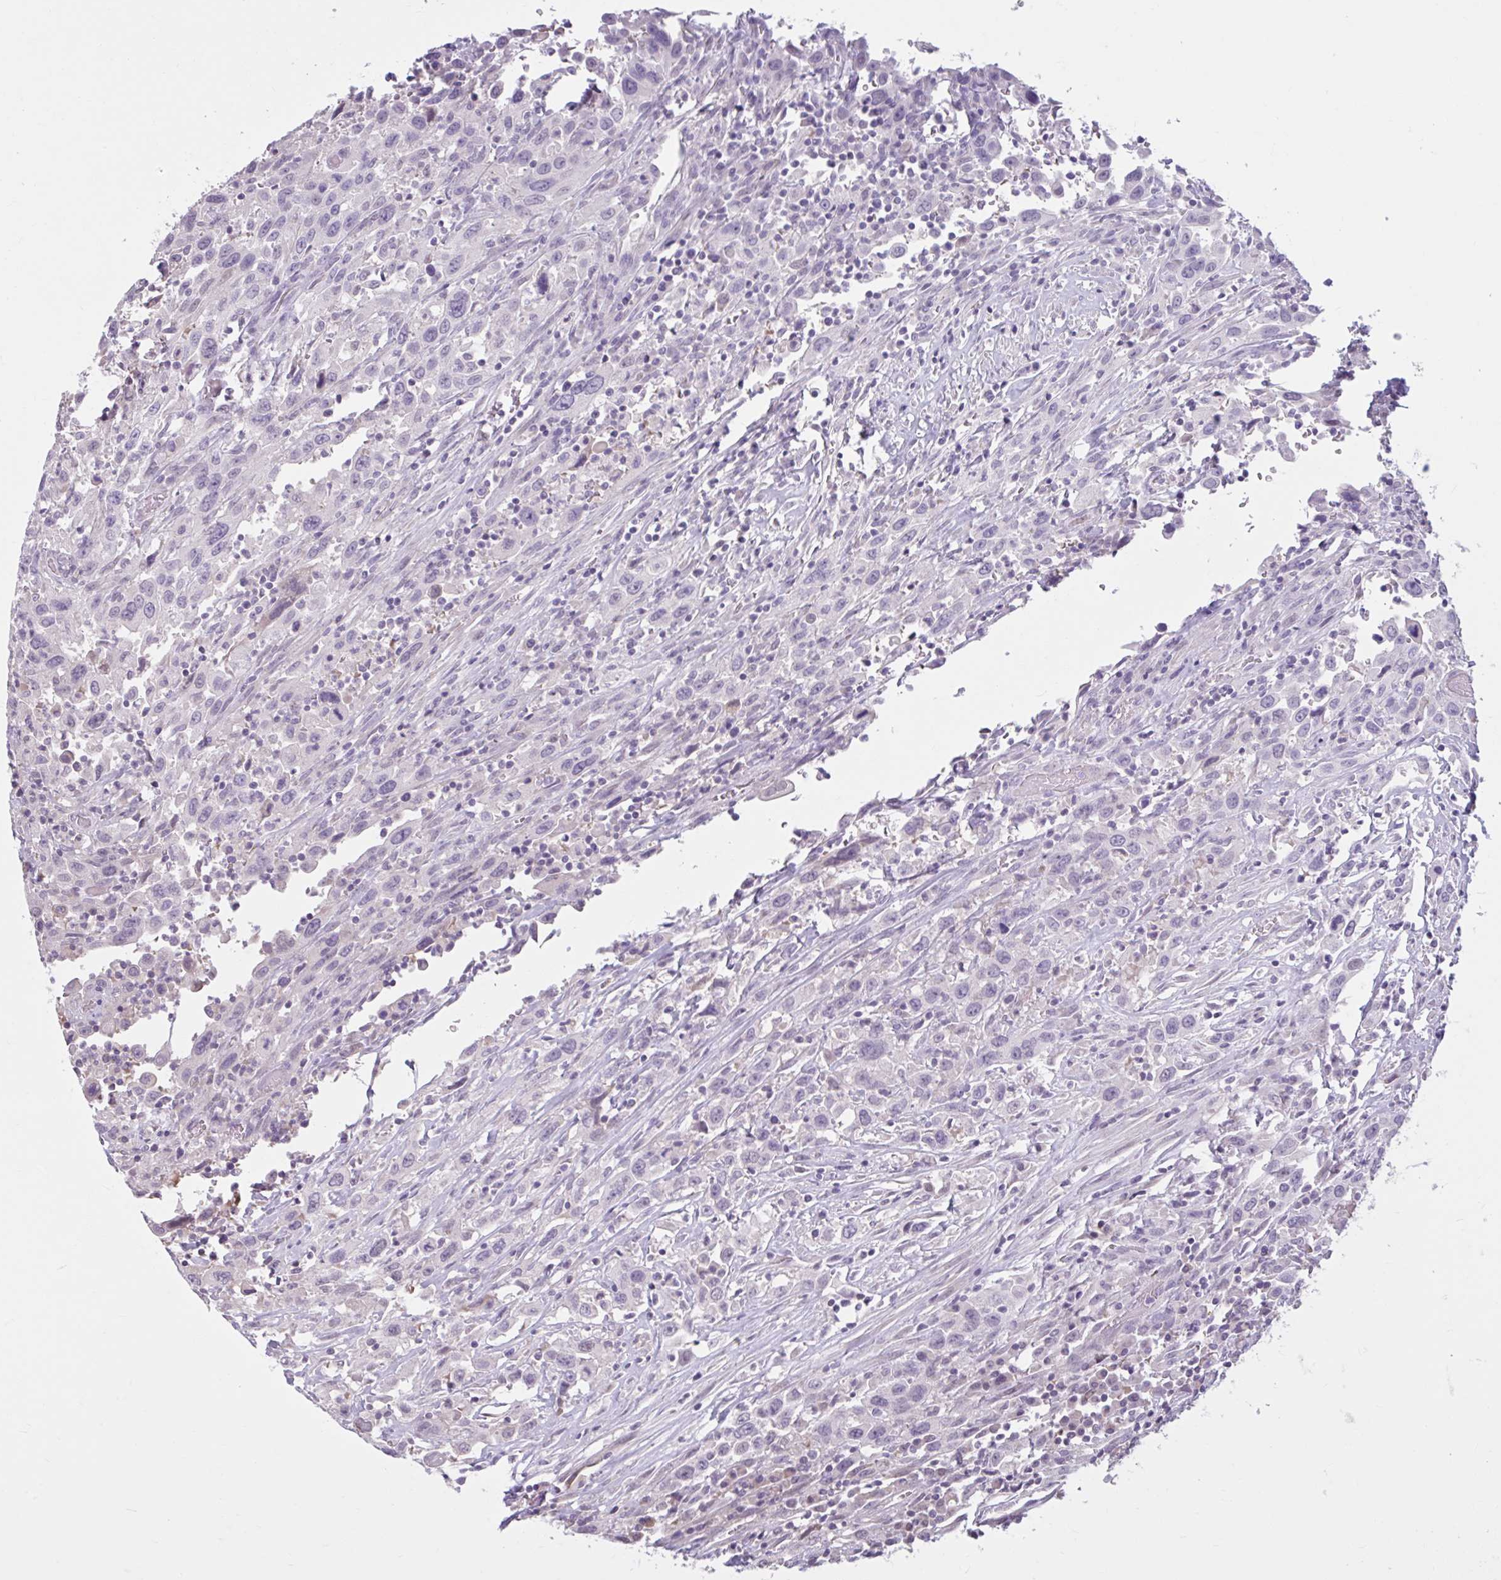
{"staining": {"intensity": "negative", "quantity": "none", "location": "none"}, "tissue": "urothelial cancer", "cell_type": "Tumor cells", "image_type": "cancer", "snomed": [{"axis": "morphology", "description": "Urothelial carcinoma, High grade"}, {"axis": "topography", "description": "Urinary bladder"}], "caption": "Human urothelial carcinoma (high-grade) stained for a protein using immunohistochemistry (IHC) exhibits no staining in tumor cells.", "gene": "CDH19", "patient": {"sex": "male", "age": 61}}